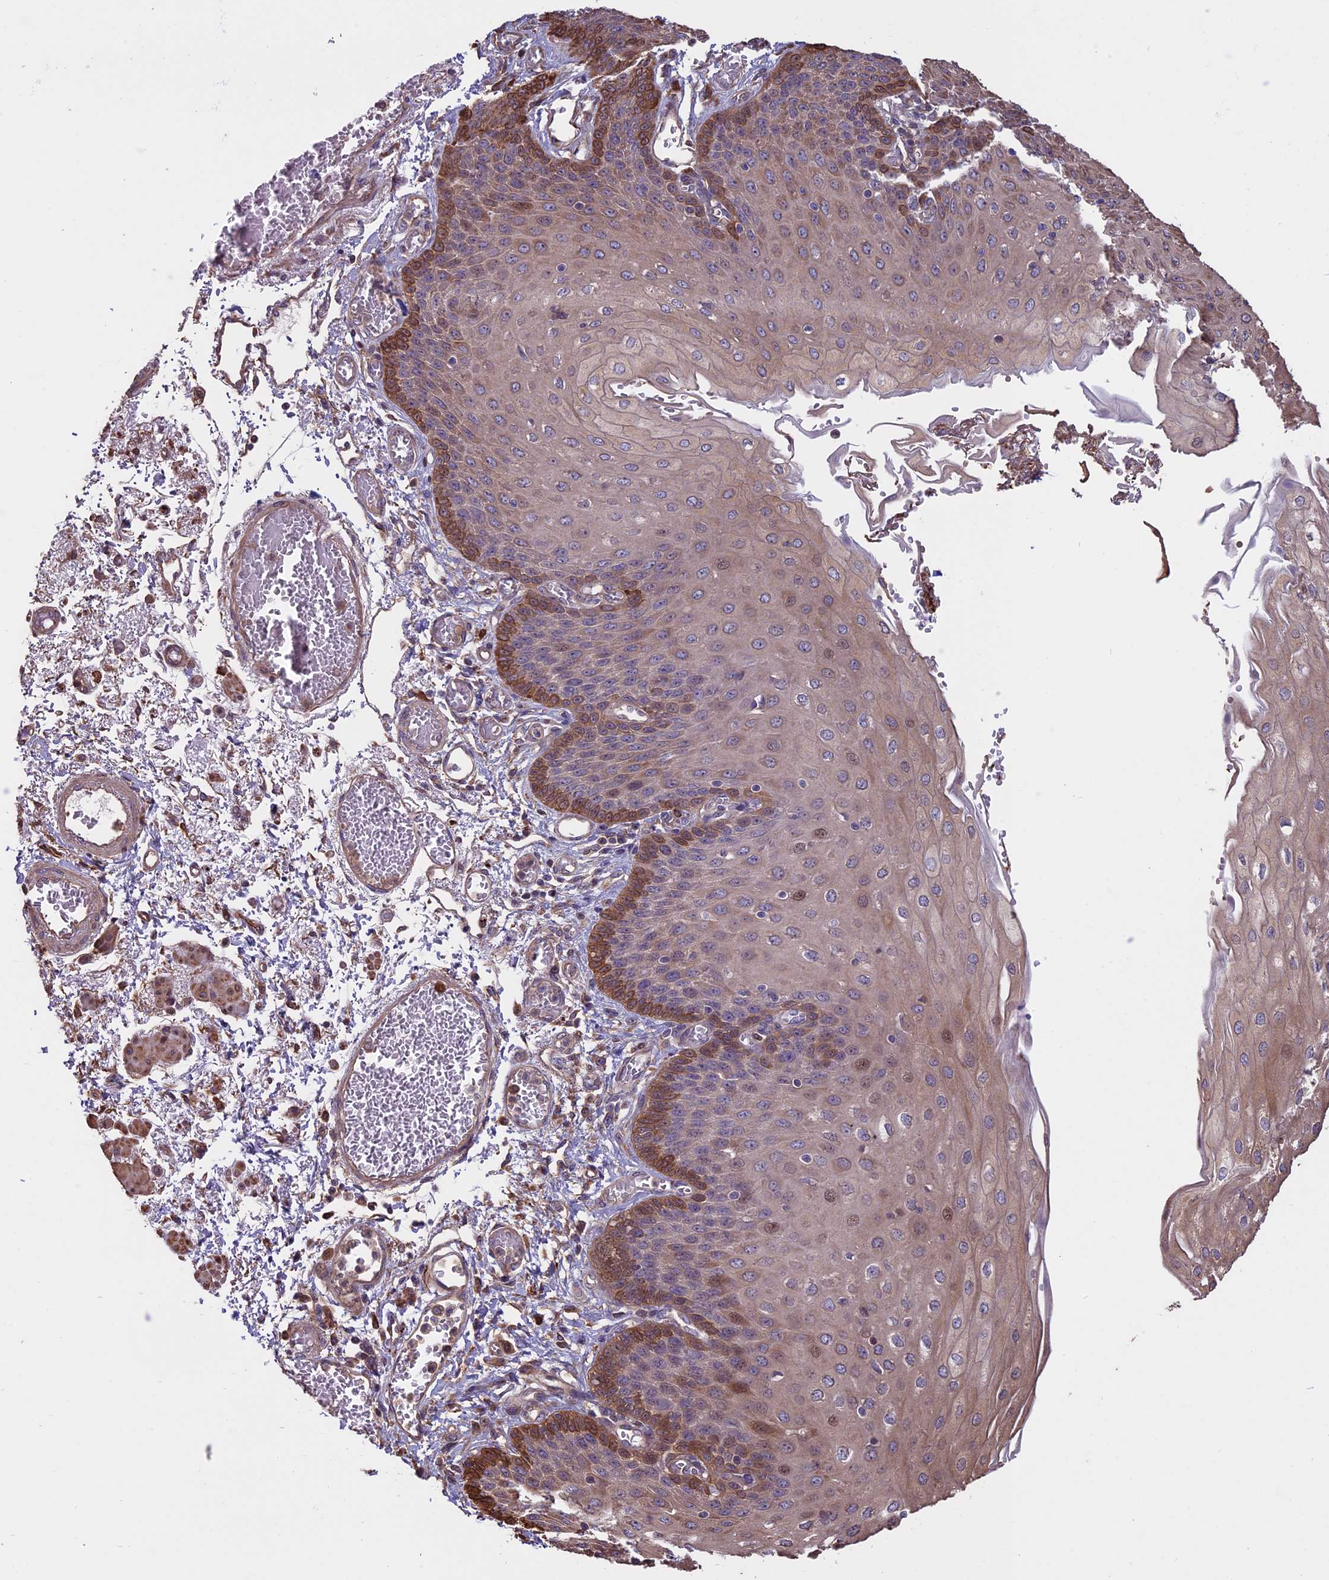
{"staining": {"intensity": "strong", "quantity": "<25%", "location": "cytoplasmic/membranous"}, "tissue": "esophagus", "cell_type": "Squamous epithelial cells", "image_type": "normal", "snomed": [{"axis": "morphology", "description": "Normal tissue, NOS"}, {"axis": "topography", "description": "Esophagus"}], "caption": "Immunohistochemistry (IHC) staining of unremarkable esophagus, which reveals medium levels of strong cytoplasmic/membranous staining in about <25% of squamous epithelial cells indicating strong cytoplasmic/membranous protein expression. The staining was performed using DAB (brown) for protein detection and nuclei were counterstained in hematoxylin (blue).", "gene": "VWA3A", "patient": {"sex": "male", "age": 81}}